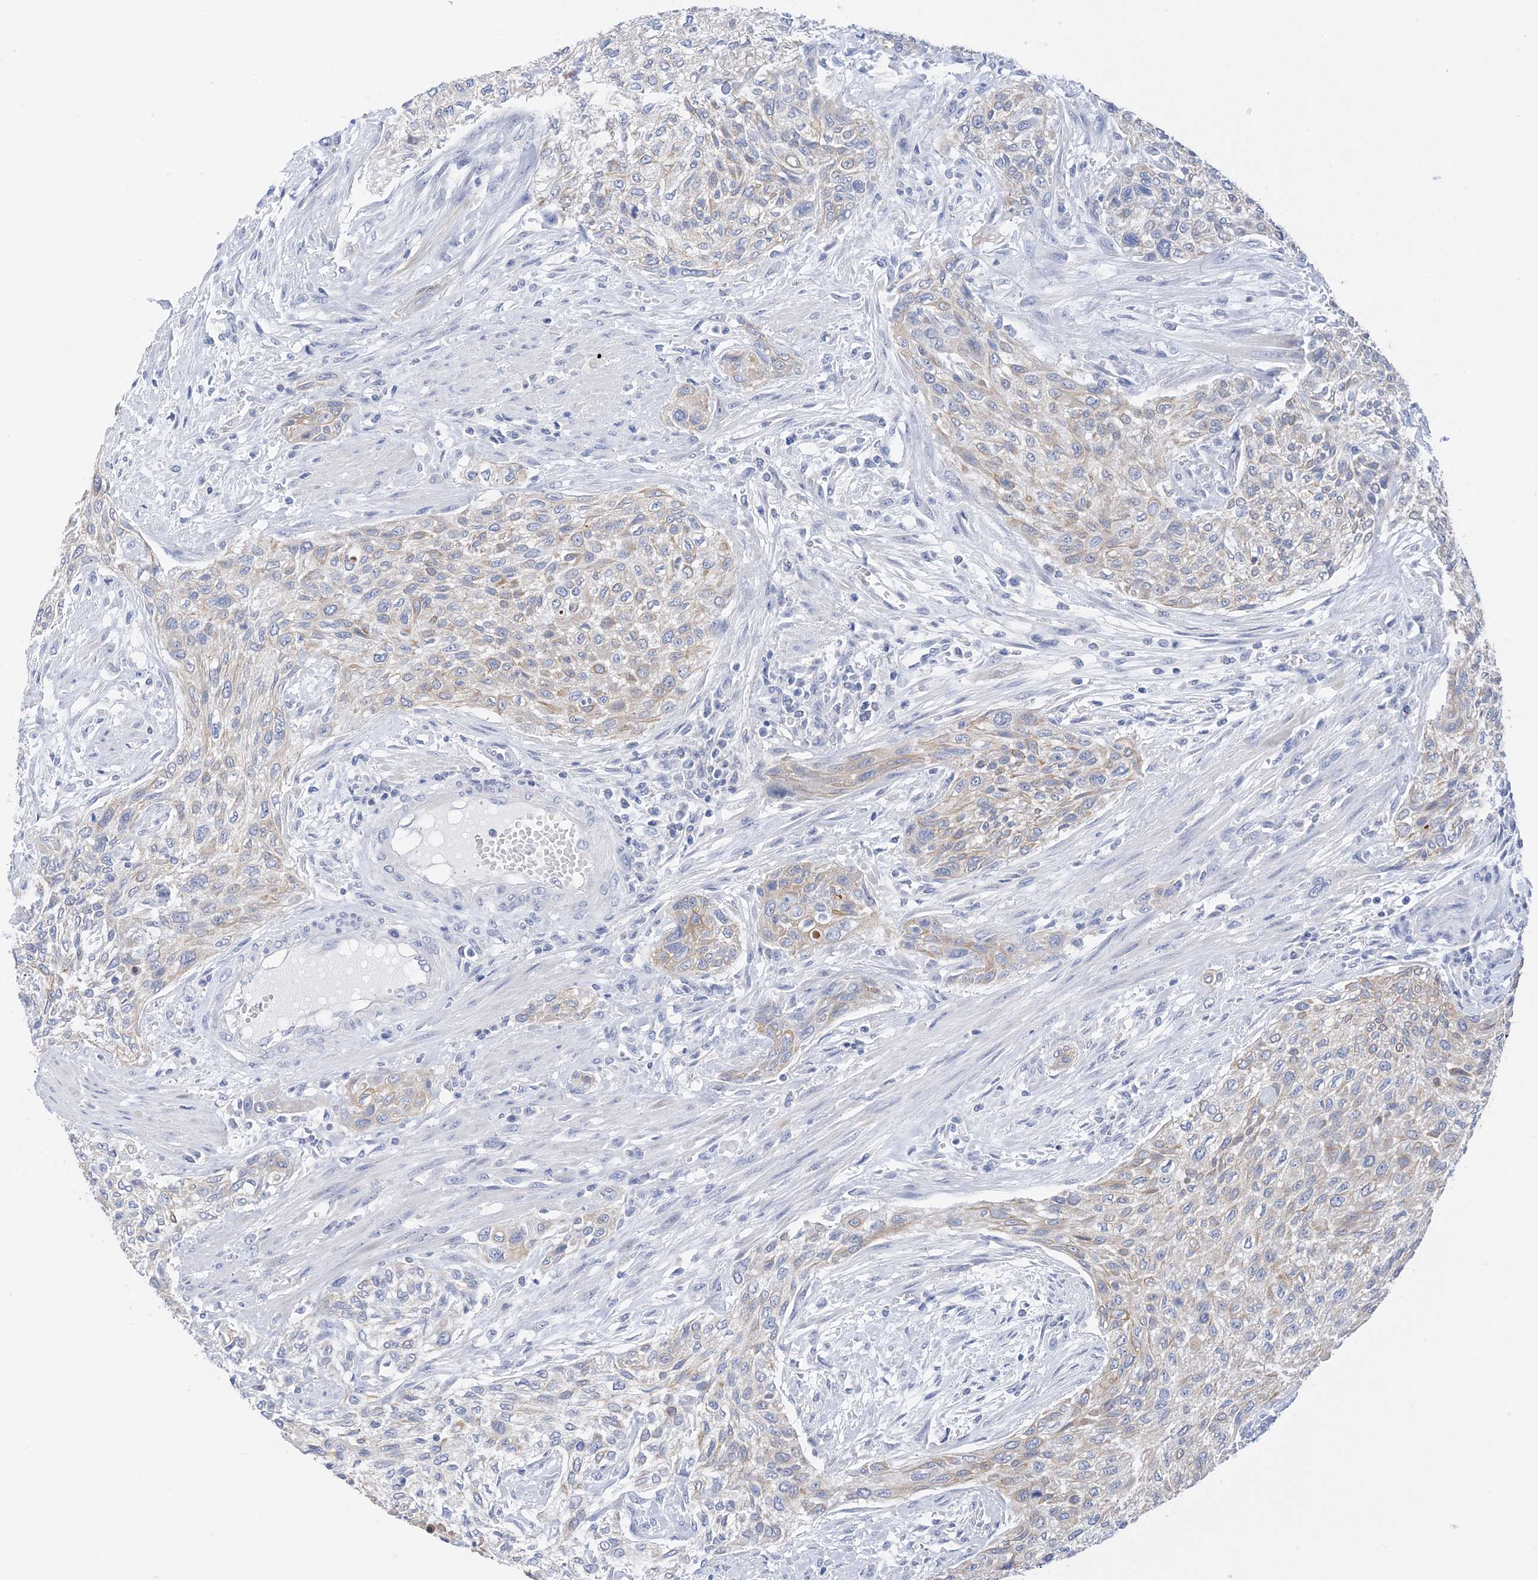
{"staining": {"intensity": "weak", "quantity": "25%-75%", "location": "cytoplasmic/membranous"}, "tissue": "urothelial cancer", "cell_type": "Tumor cells", "image_type": "cancer", "snomed": [{"axis": "morphology", "description": "Urothelial carcinoma, High grade"}, {"axis": "topography", "description": "Urinary bladder"}], "caption": "Brown immunohistochemical staining in human urothelial cancer displays weak cytoplasmic/membranous expression in about 25%-75% of tumor cells.", "gene": "PLK4", "patient": {"sex": "male", "age": 35}}